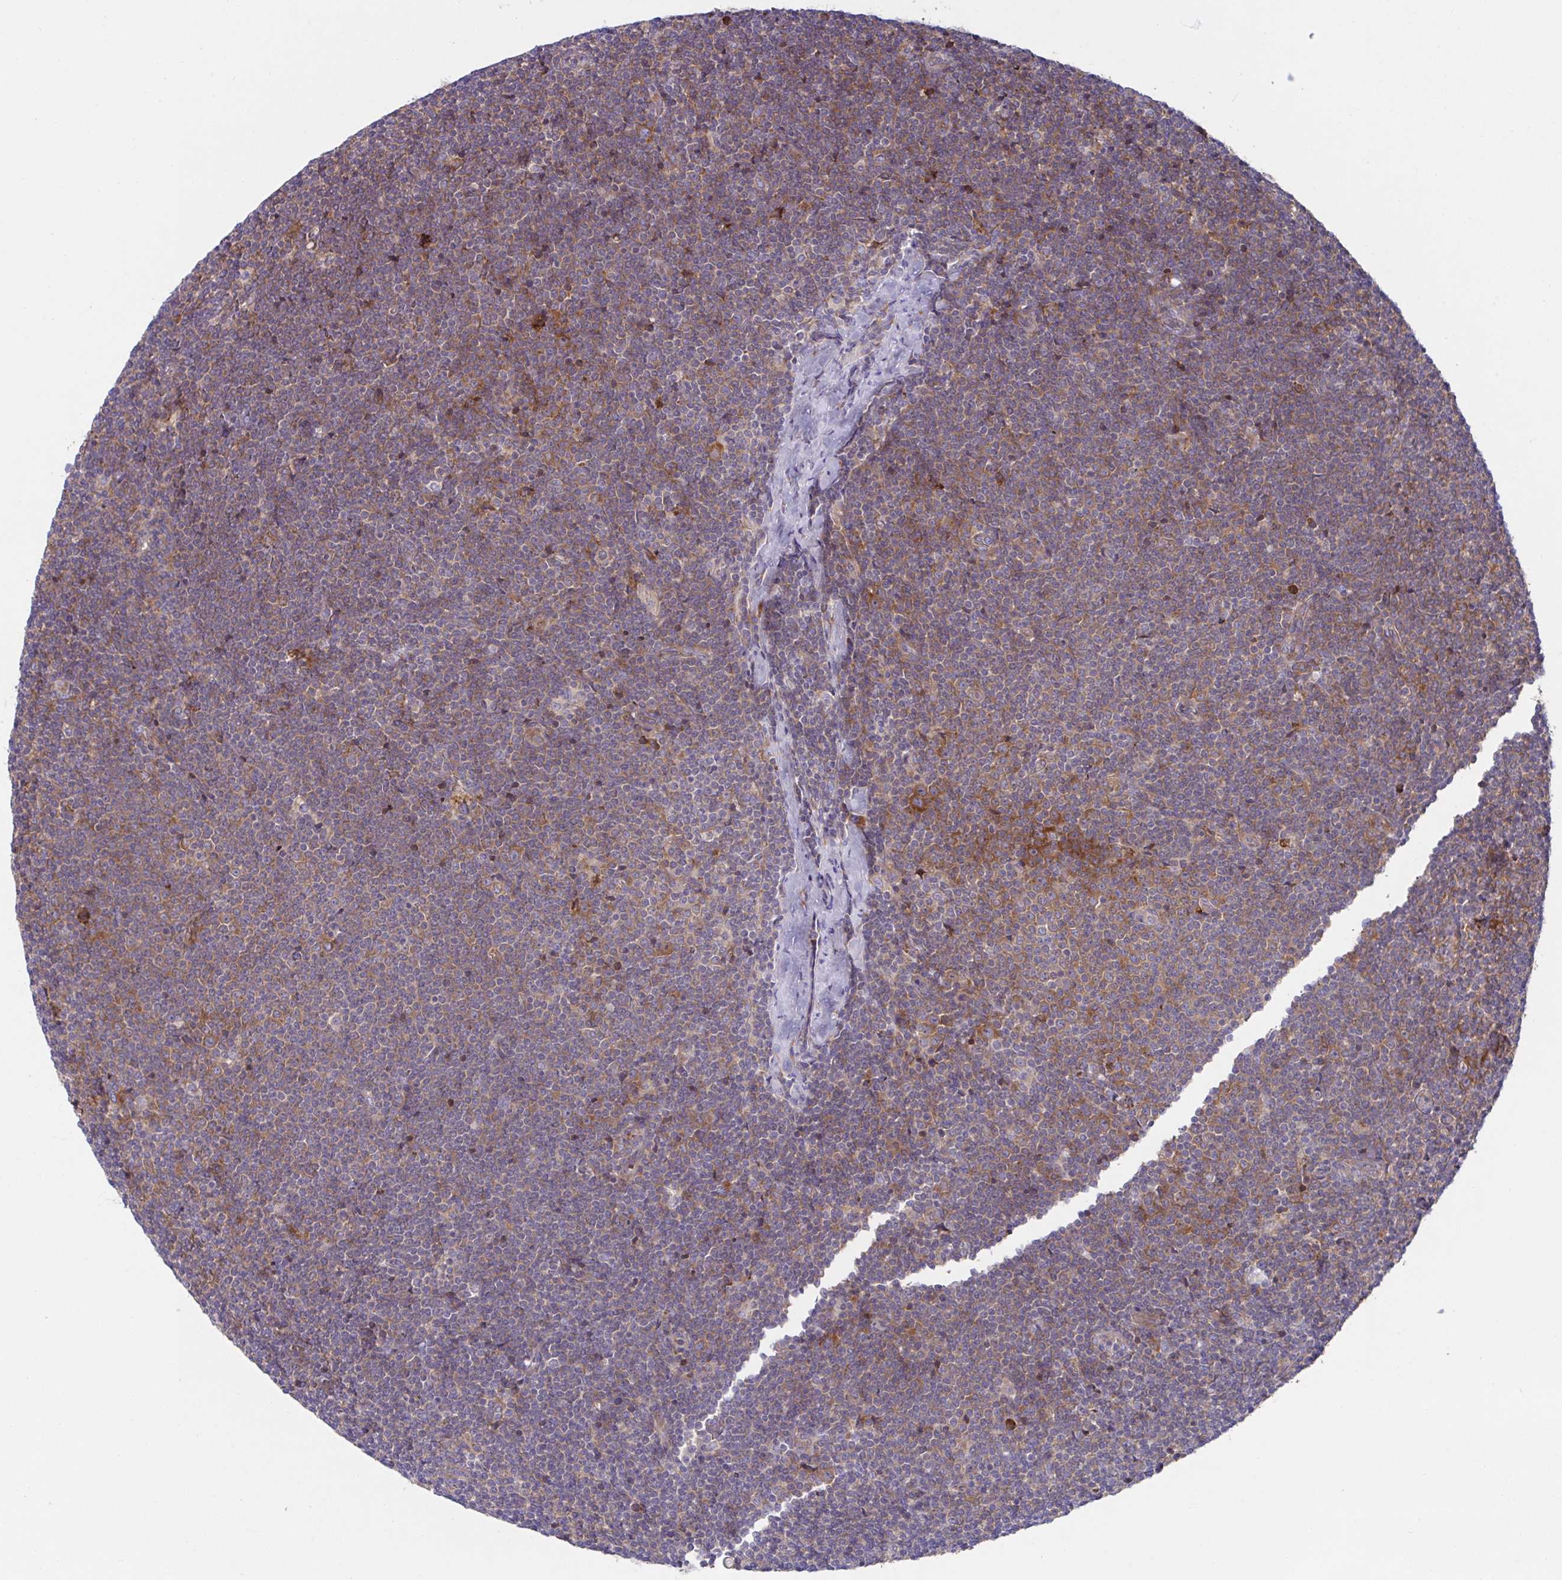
{"staining": {"intensity": "moderate", "quantity": "25%-75%", "location": "cytoplasmic/membranous"}, "tissue": "lymphoma", "cell_type": "Tumor cells", "image_type": "cancer", "snomed": [{"axis": "morphology", "description": "Malignant lymphoma, non-Hodgkin's type, Low grade"}, {"axis": "topography", "description": "Lymph node"}], "caption": "The photomicrograph shows a brown stain indicating the presence of a protein in the cytoplasmic/membranous of tumor cells in lymphoma.", "gene": "FAU", "patient": {"sex": "male", "age": 48}}